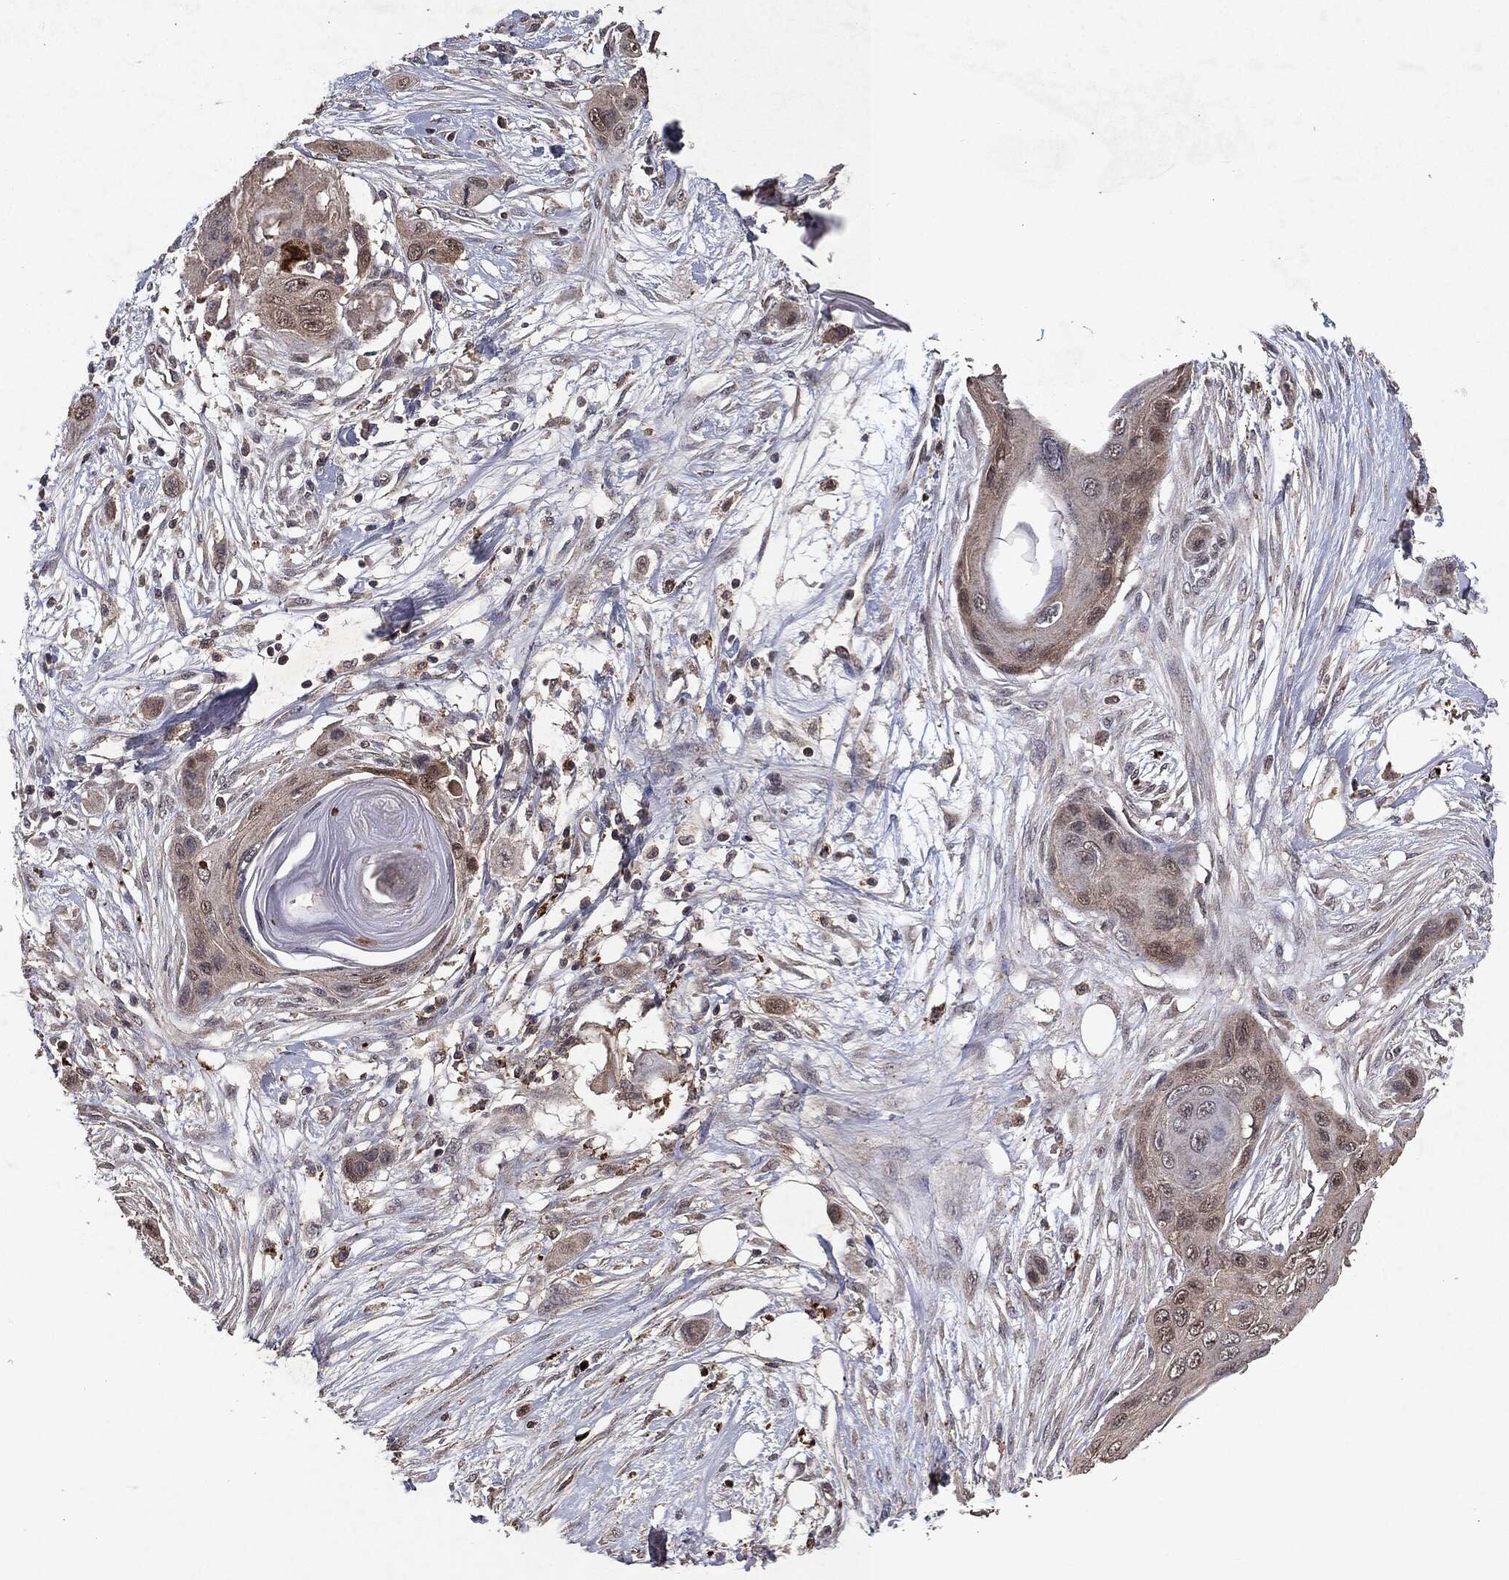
{"staining": {"intensity": "negative", "quantity": "none", "location": "none"}, "tissue": "skin cancer", "cell_type": "Tumor cells", "image_type": "cancer", "snomed": [{"axis": "morphology", "description": "Squamous cell carcinoma, NOS"}, {"axis": "topography", "description": "Skin"}], "caption": "IHC micrograph of neoplastic tissue: skin cancer stained with DAB (3,3'-diaminobenzidine) displays no significant protein staining in tumor cells. (DAB (3,3'-diaminobenzidine) immunohistochemistry, high magnification).", "gene": "MTOR", "patient": {"sex": "male", "age": 79}}